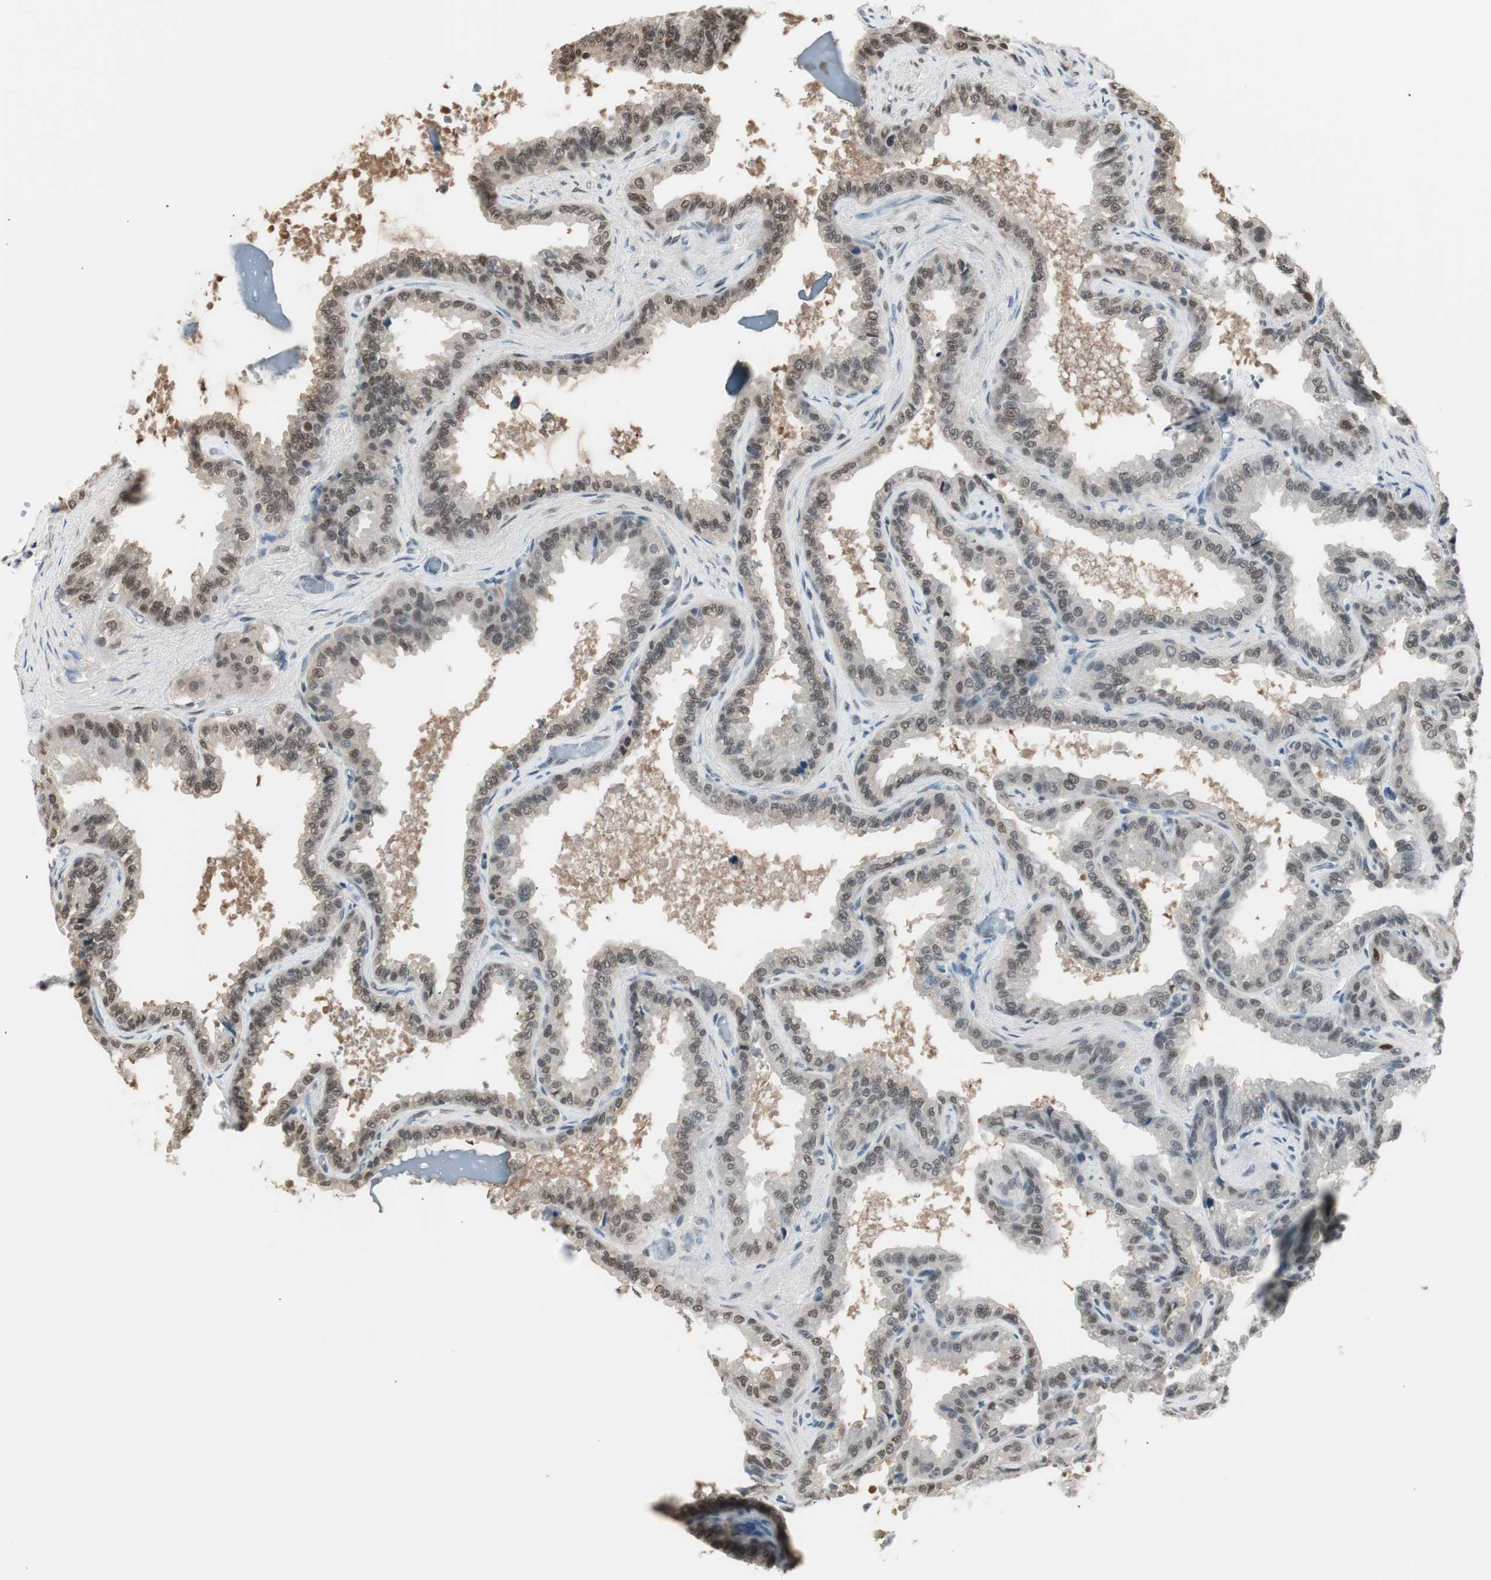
{"staining": {"intensity": "moderate", "quantity": ">75%", "location": "nuclear"}, "tissue": "seminal vesicle", "cell_type": "Glandular cells", "image_type": "normal", "snomed": [{"axis": "morphology", "description": "Normal tissue, NOS"}, {"axis": "topography", "description": "Seminal veicle"}], "caption": "A micrograph of seminal vesicle stained for a protein reveals moderate nuclear brown staining in glandular cells.", "gene": "LONP2", "patient": {"sex": "male", "age": 46}}